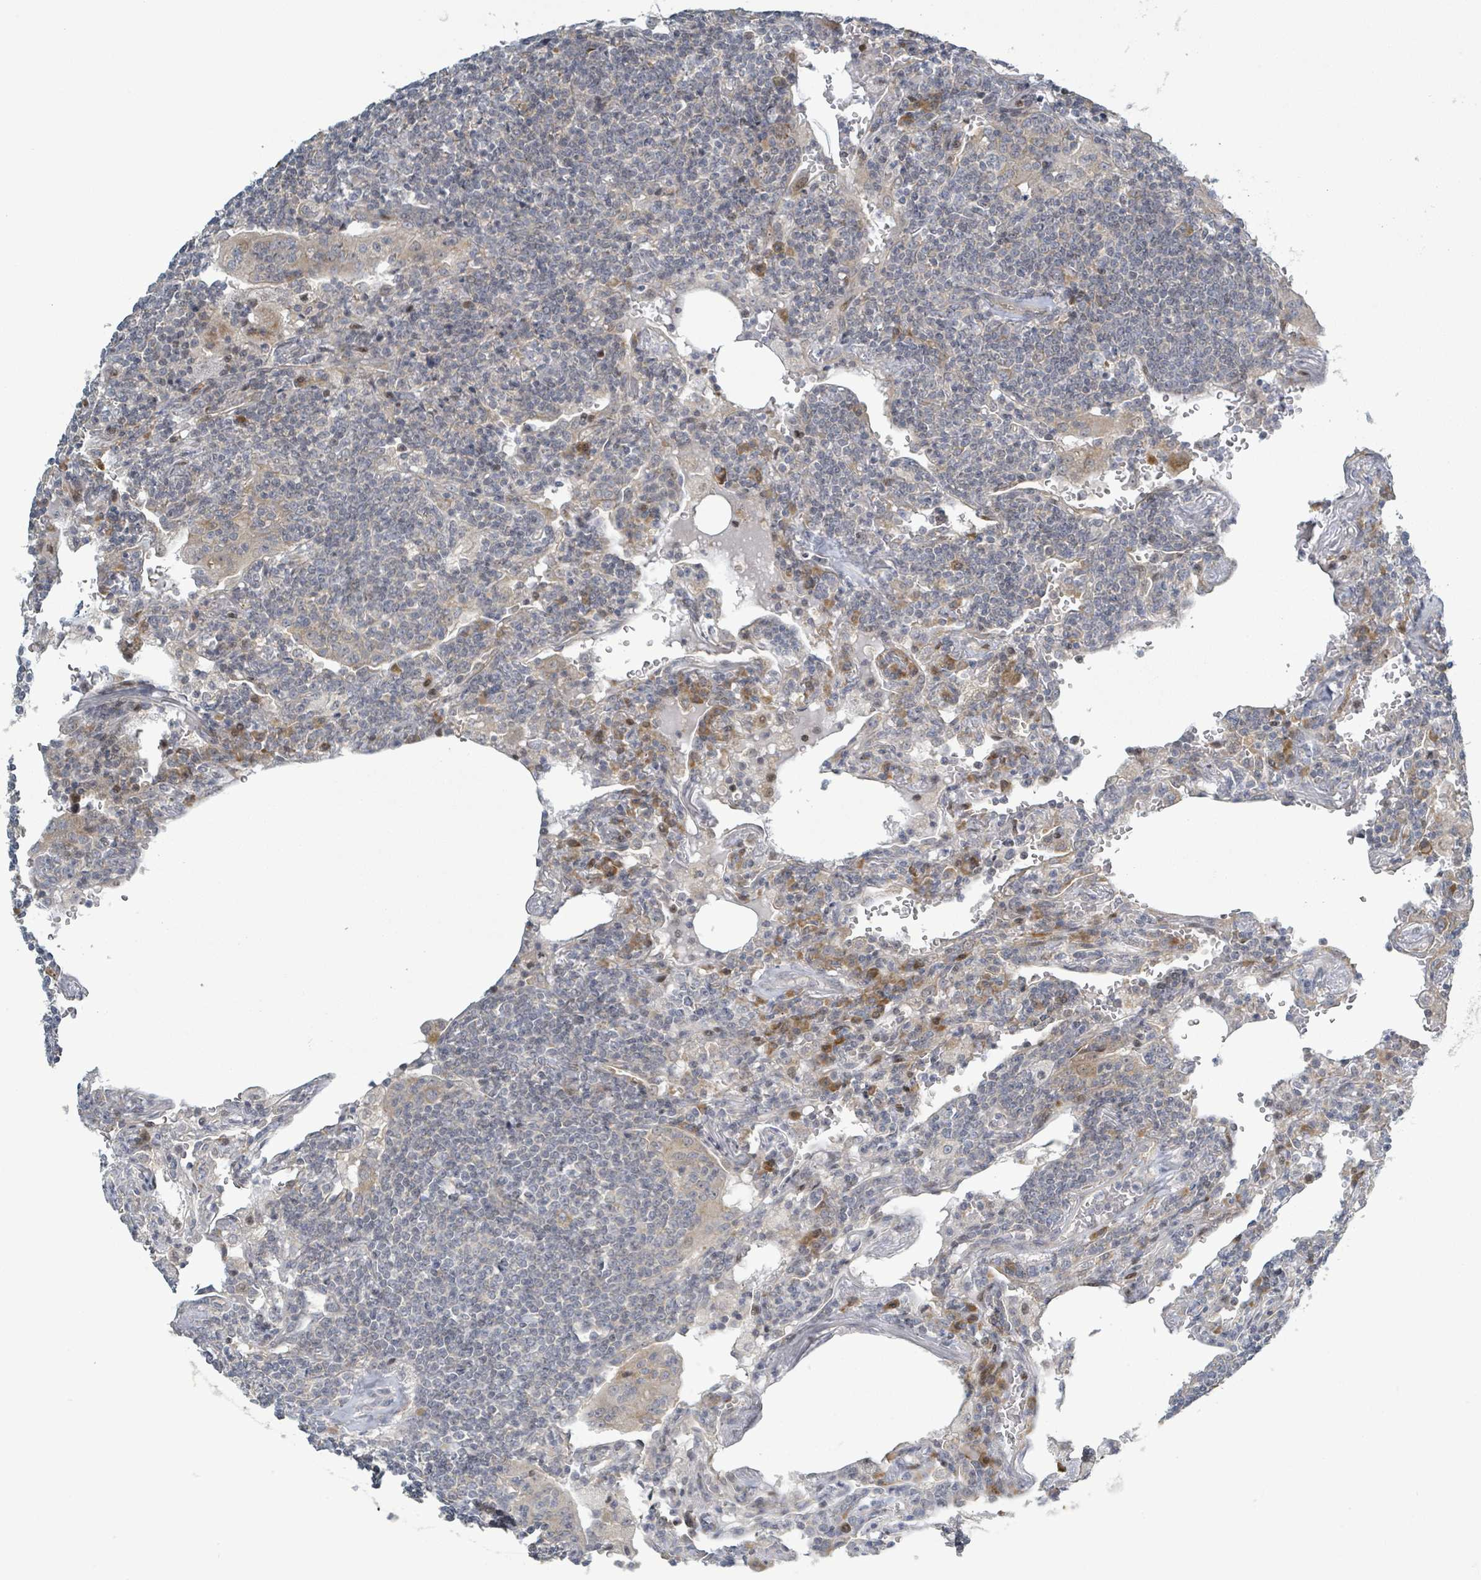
{"staining": {"intensity": "negative", "quantity": "none", "location": "none"}, "tissue": "lymphoma", "cell_type": "Tumor cells", "image_type": "cancer", "snomed": [{"axis": "morphology", "description": "Malignant lymphoma, non-Hodgkin's type, Low grade"}, {"axis": "topography", "description": "Lung"}], "caption": "A photomicrograph of human low-grade malignant lymphoma, non-Hodgkin's type is negative for staining in tumor cells.", "gene": "RPL32", "patient": {"sex": "female", "age": 71}}